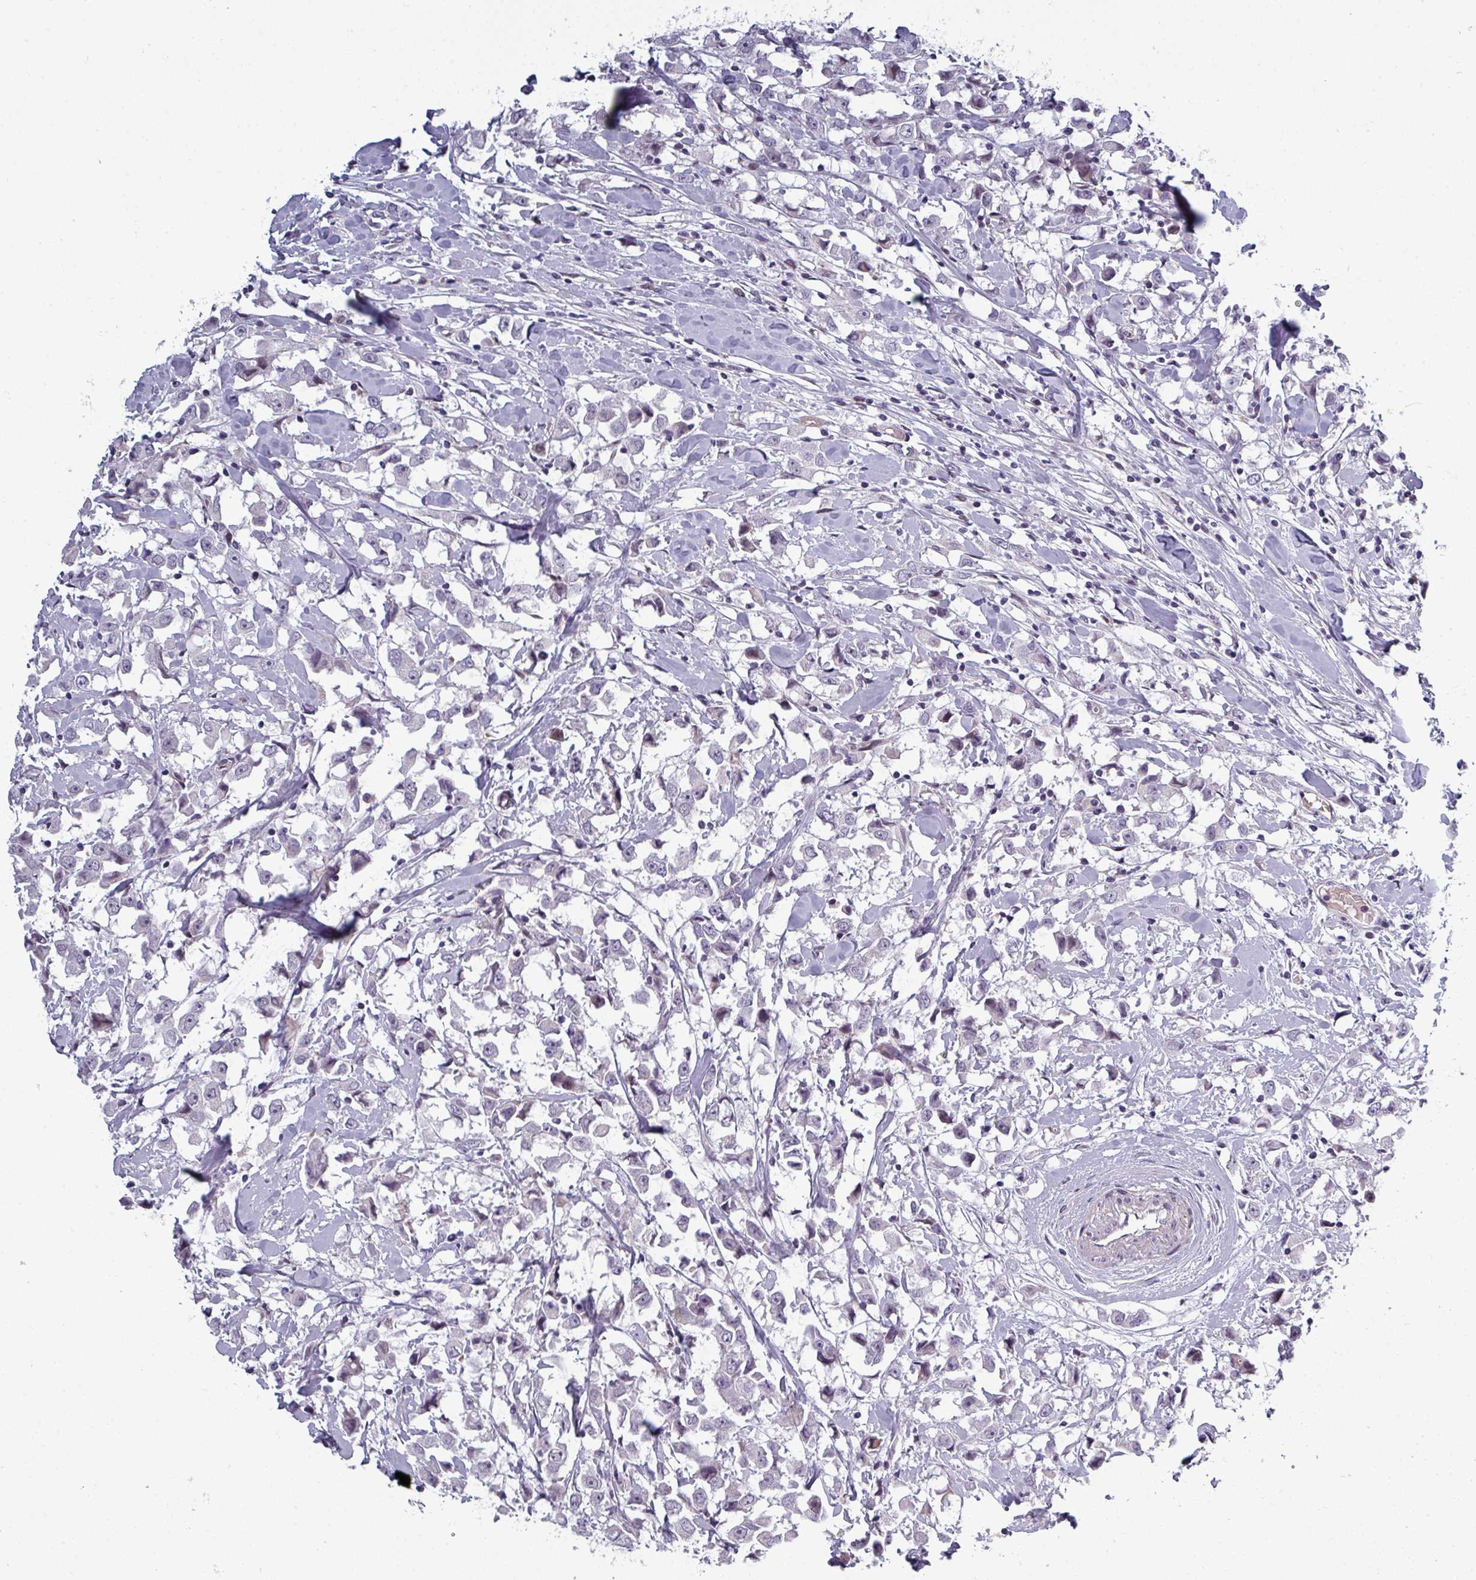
{"staining": {"intensity": "negative", "quantity": "none", "location": "none"}, "tissue": "breast cancer", "cell_type": "Tumor cells", "image_type": "cancer", "snomed": [{"axis": "morphology", "description": "Duct carcinoma"}, {"axis": "topography", "description": "Breast"}], "caption": "Breast cancer (invasive ductal carcinoma) stained for a protein using immunohistochemistry (IHC) shows no expression tumor cells.", "gene": "PRAMEF12", "patient": {"sex": "female", "age": 61}}